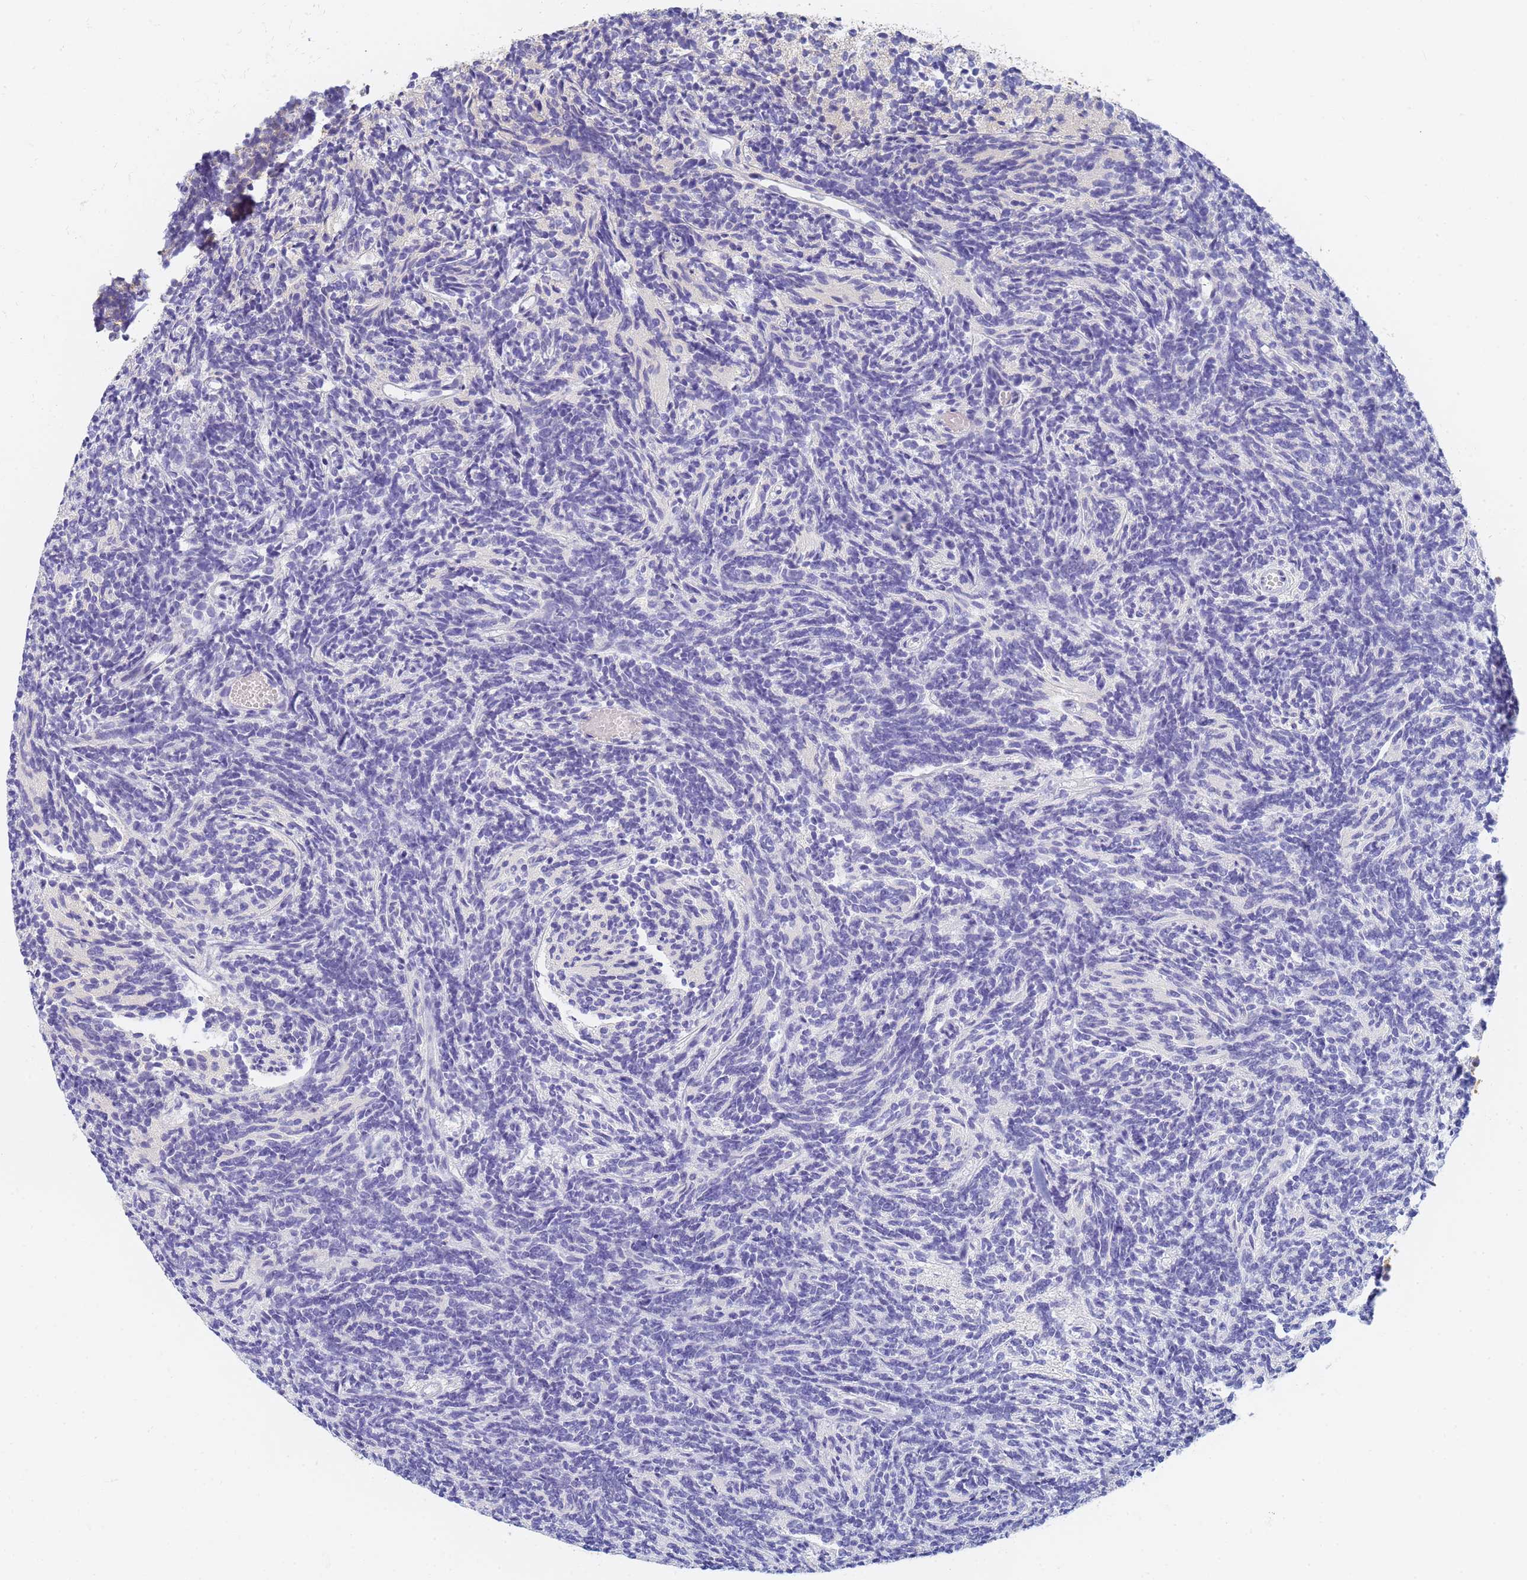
{"staining": {"intensity": "negative", "quantity": "none", "location": "none"}, "tissue": "glioma", "cell_type": "Tumor cells", "image_type": "cancer", "snomed": [{"axis": "morphology", "description": "Glioma, malignant, Low grade"}, {"axis": "topography", "description": "Brain"}], "caption": "High magnification brightfield microscopy of glioma stained with DAB (3,3'-diaminobenzidine) (brown) and counterstained with hematoxylin (blue): tumor cells show no significant staining. The staining is performed using DAB brown chromogen with nuclei counter-stained in using hematoxylin.", "gene": "UTP23", "patient": {"sex": "female", "age": 1}}